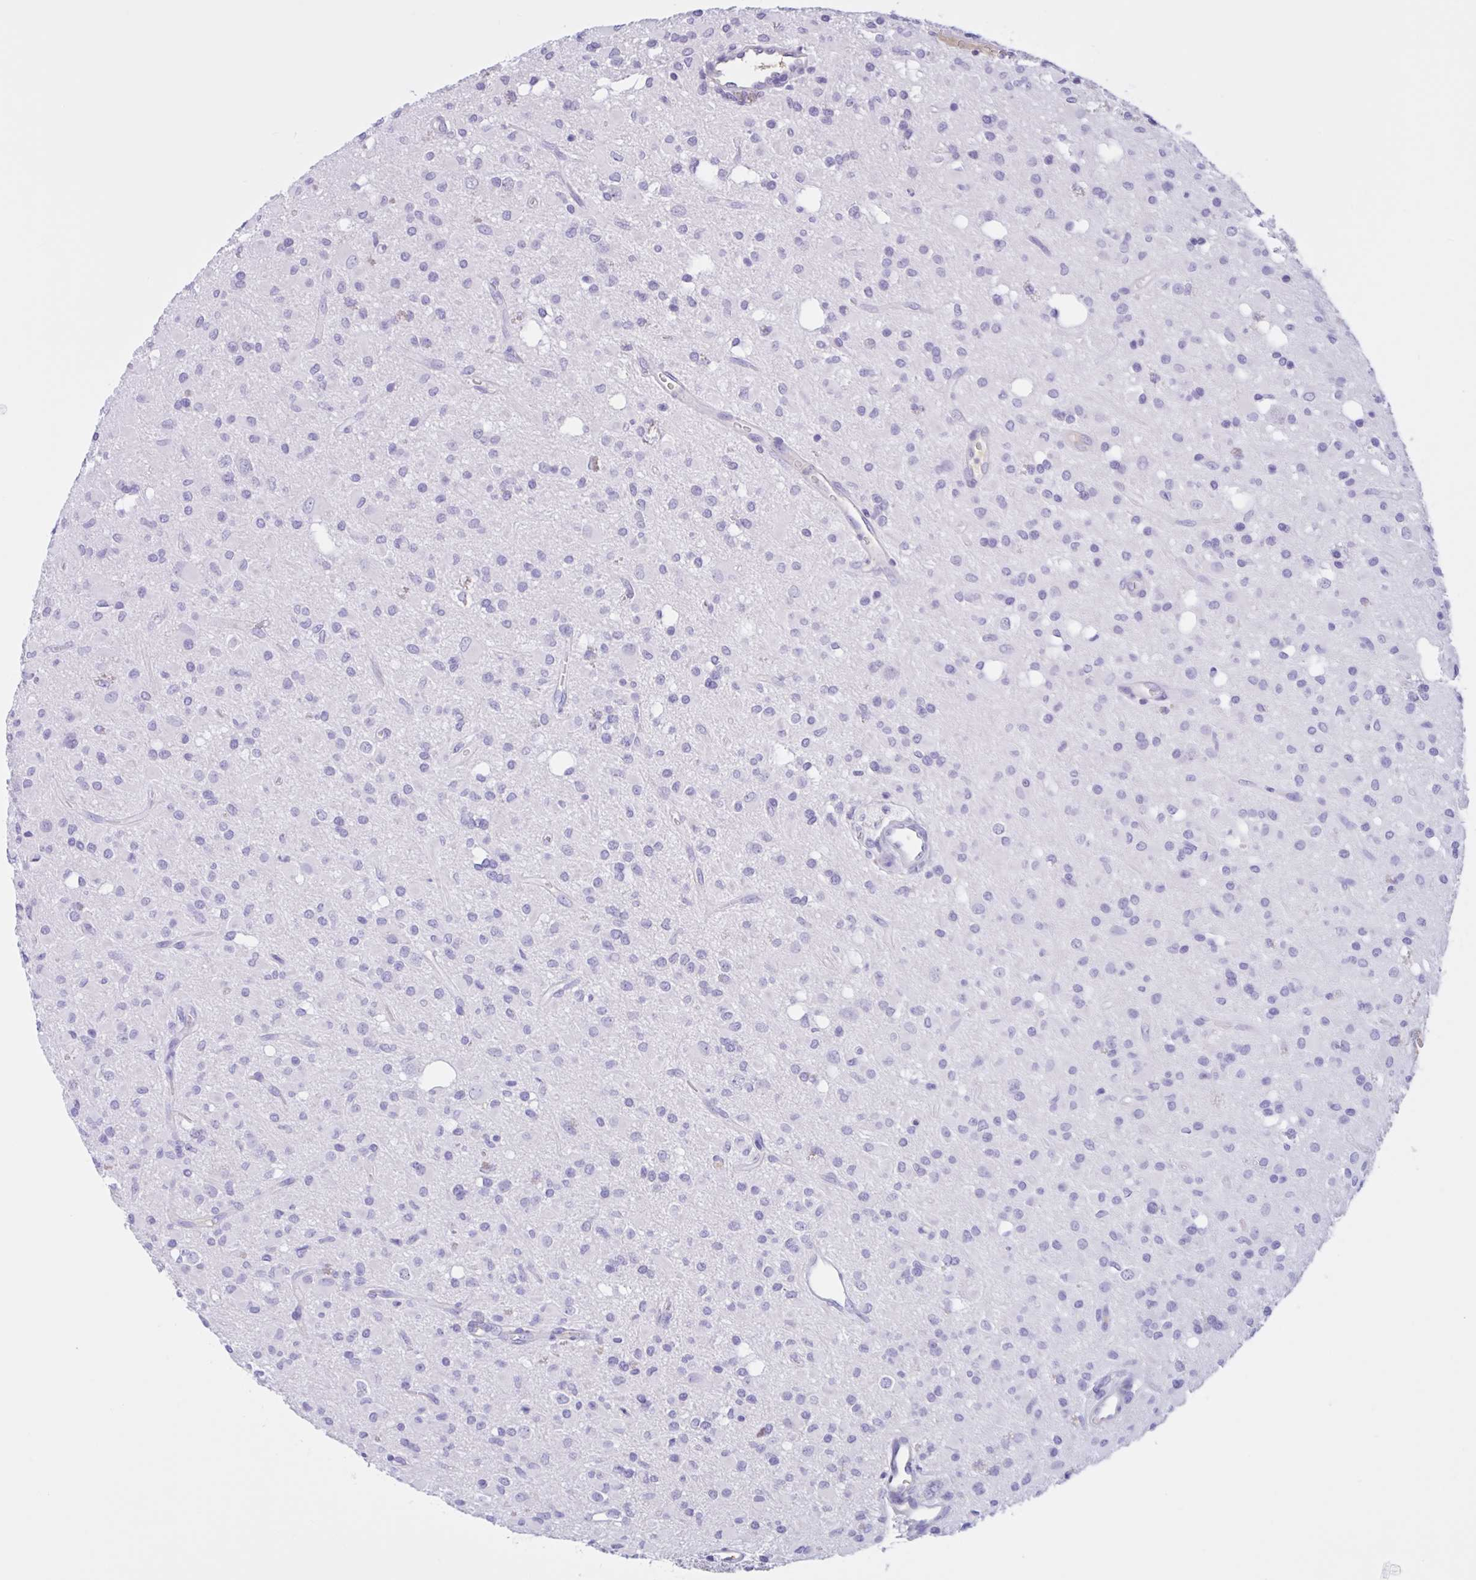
{"staining": {"intensity": "negative", "quantity": "none", "location": "none"}, "tissue": "glioma", "cell_type": "Tumor cells", "image_type": "cancer", "snomed": [{"axis": "morphology", "description": "Glioma, malignant, Low grade"}, {"axis": "topography", "description": "Brain"}], "caption": "There is no significant staining in tumor cells of malignant glioma (low-grade). (Stains: DAB IHC with hematoxylin counter stain, Microscopy: brightfield microscopy at high magnification).", "gene": "LARGE2", "patient": {"sex": "female", "age": 33}}